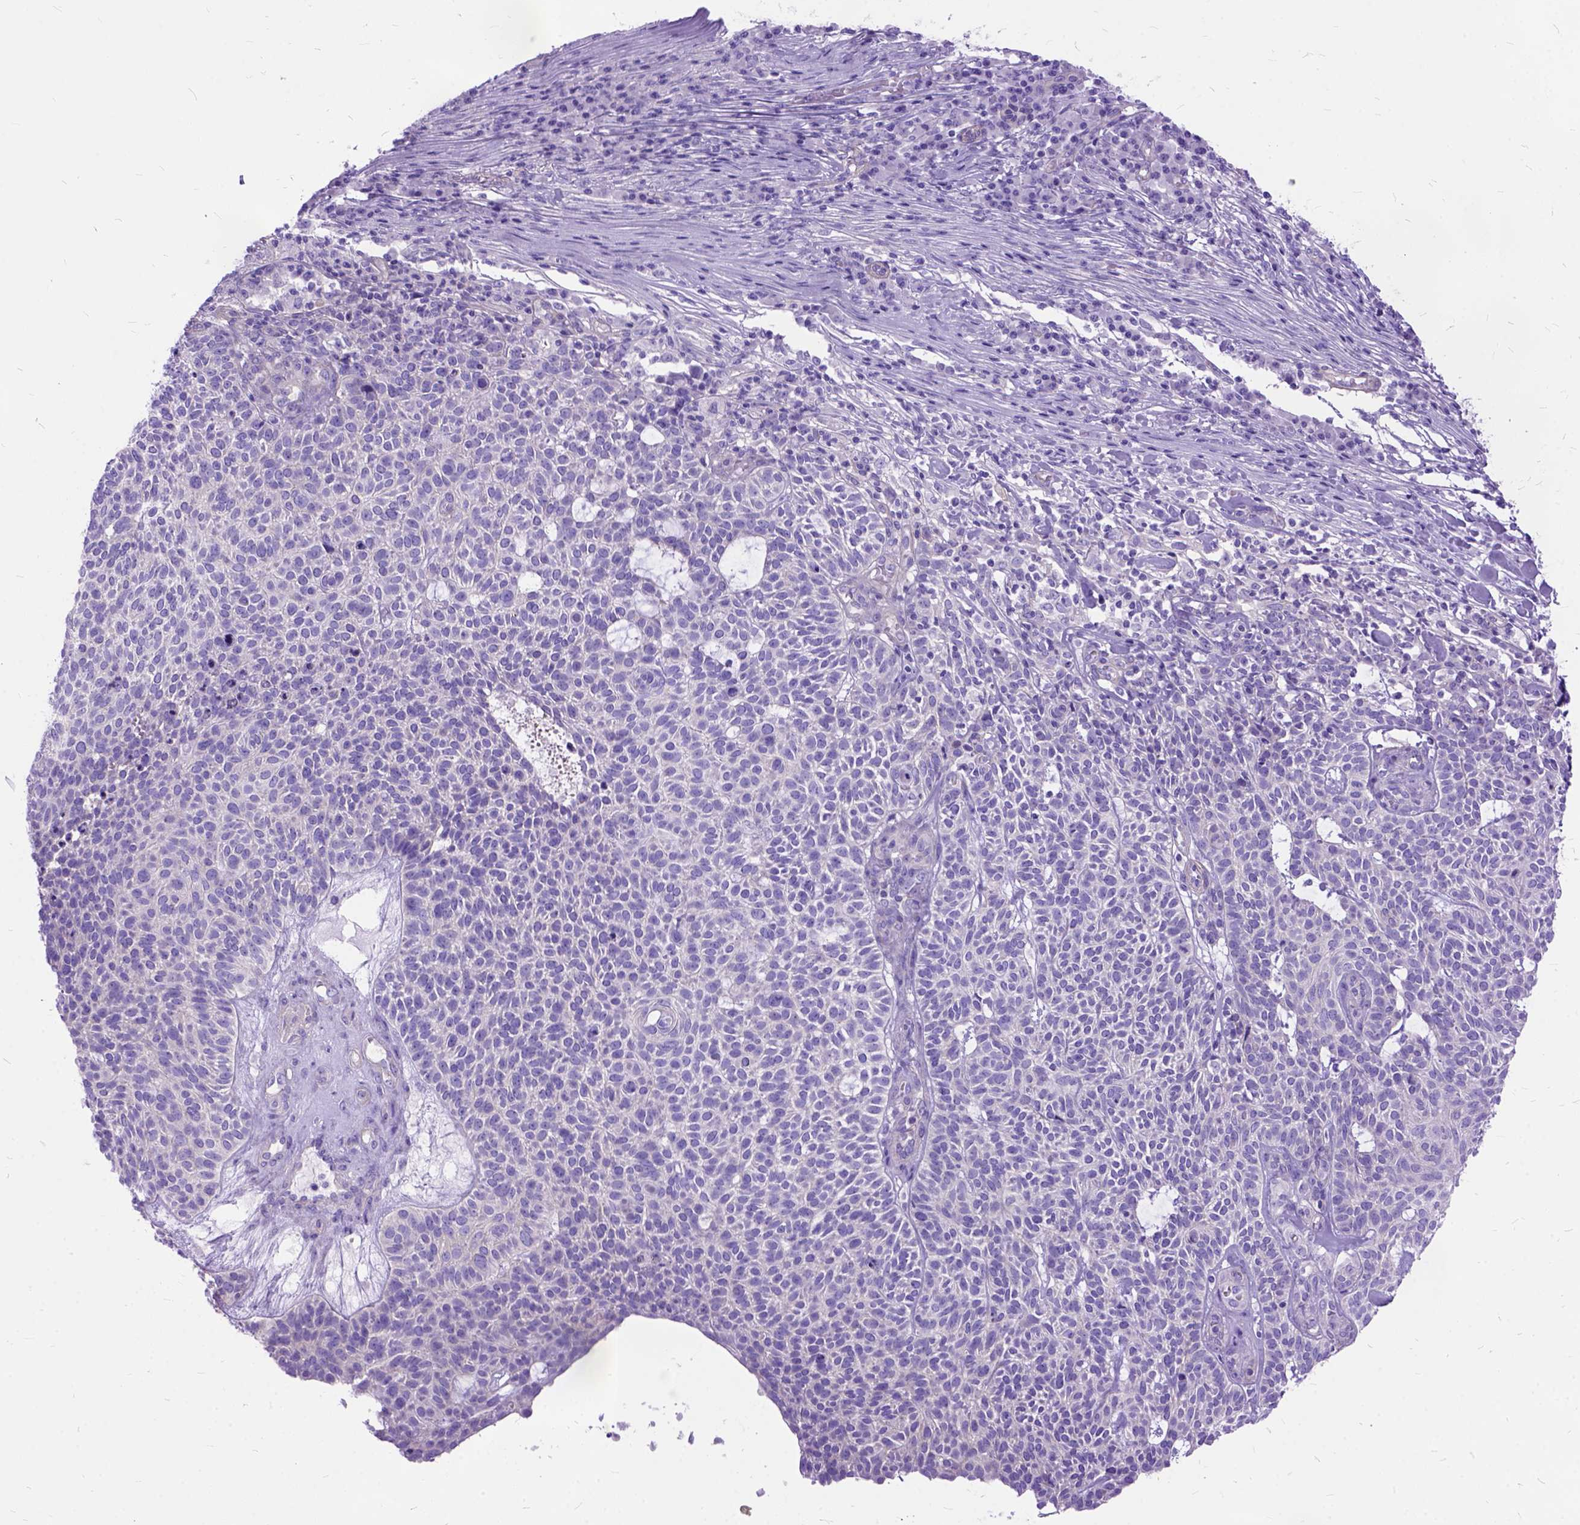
{"staining": {"intensity": "negative", "quantity": "none", "location": "none"}, "tissue": "skin cancer", "cell_type": "Tumor cells", "image_type": "cancer", "snomed": [{"axis": "morphology", "description": "Squamous cell carcinoma, NOS"}, {"axis": "topography", "description": "Skin"}], "caption": "DAB immunohistochemical staining of squamous cell carcinoma (skin) shows no significant expression in tumor cells.", "gene": "ARL9", "patient": {"sex": "female", "age": 90}}